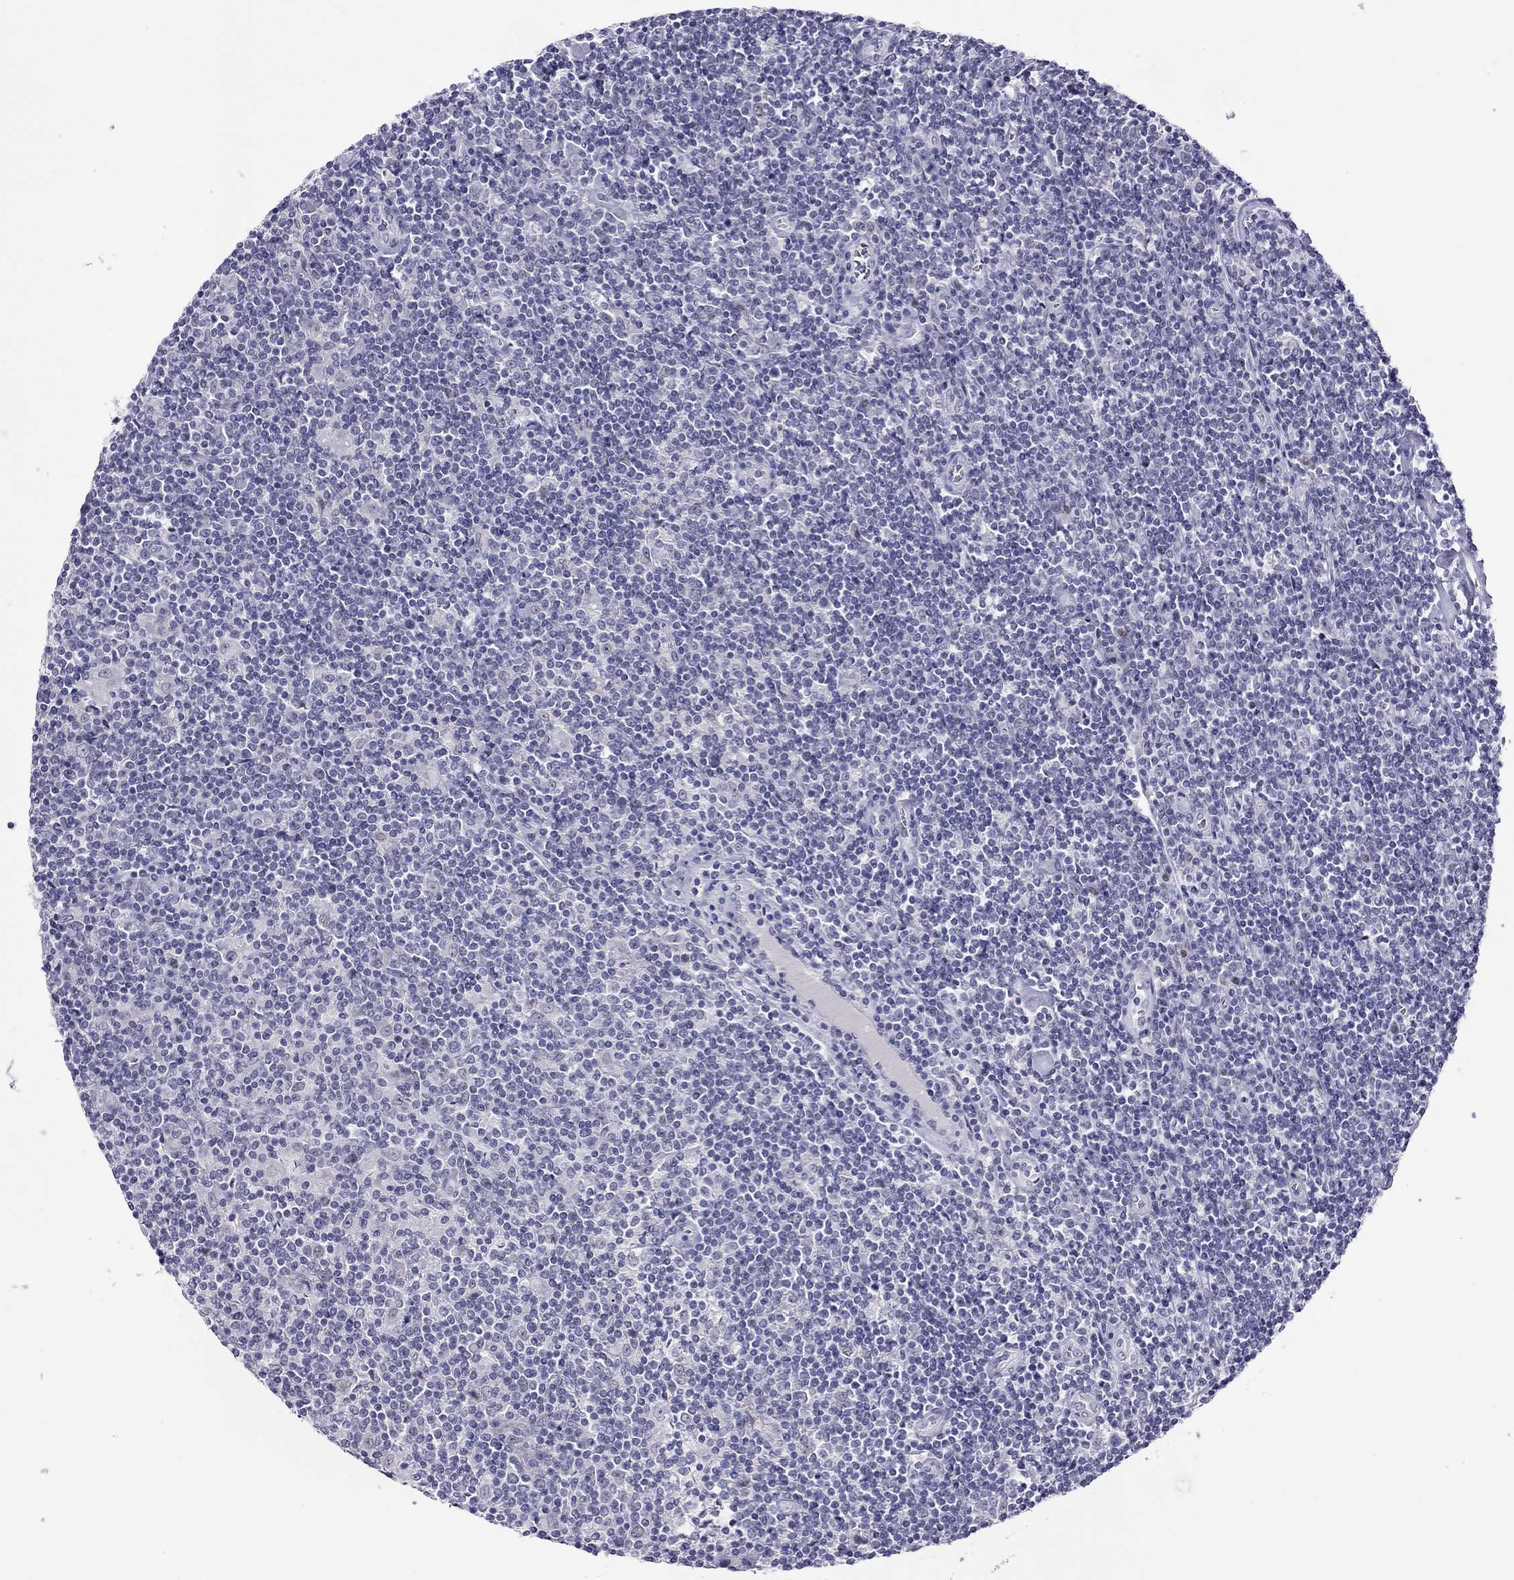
{"staining": {"intensity": "negative", "quantity": "none", "location": "none"}, "tissue": "lymphoma", "cell_type": "Tumor cells", "image_type": "cancer", "snomed": [{"axis": "morphology", "description": "Hodgkin's disease, NOS"}, {"axis": "topography", "description": "Lymph node"}], "caption": "The immunohistochemistry (IHC) photomicrograph has no significant expression in tumor cells of lymphoma tissue. The staining was performed using DAB (3,3'-diaminobenzidine) to visualize the protein expression in brown, while the nuclei were stained in blue with hematoxylin (Magnification: 20x).", "gene": "CHRNB3", "patient": {"sex": "male", "age": 40}}